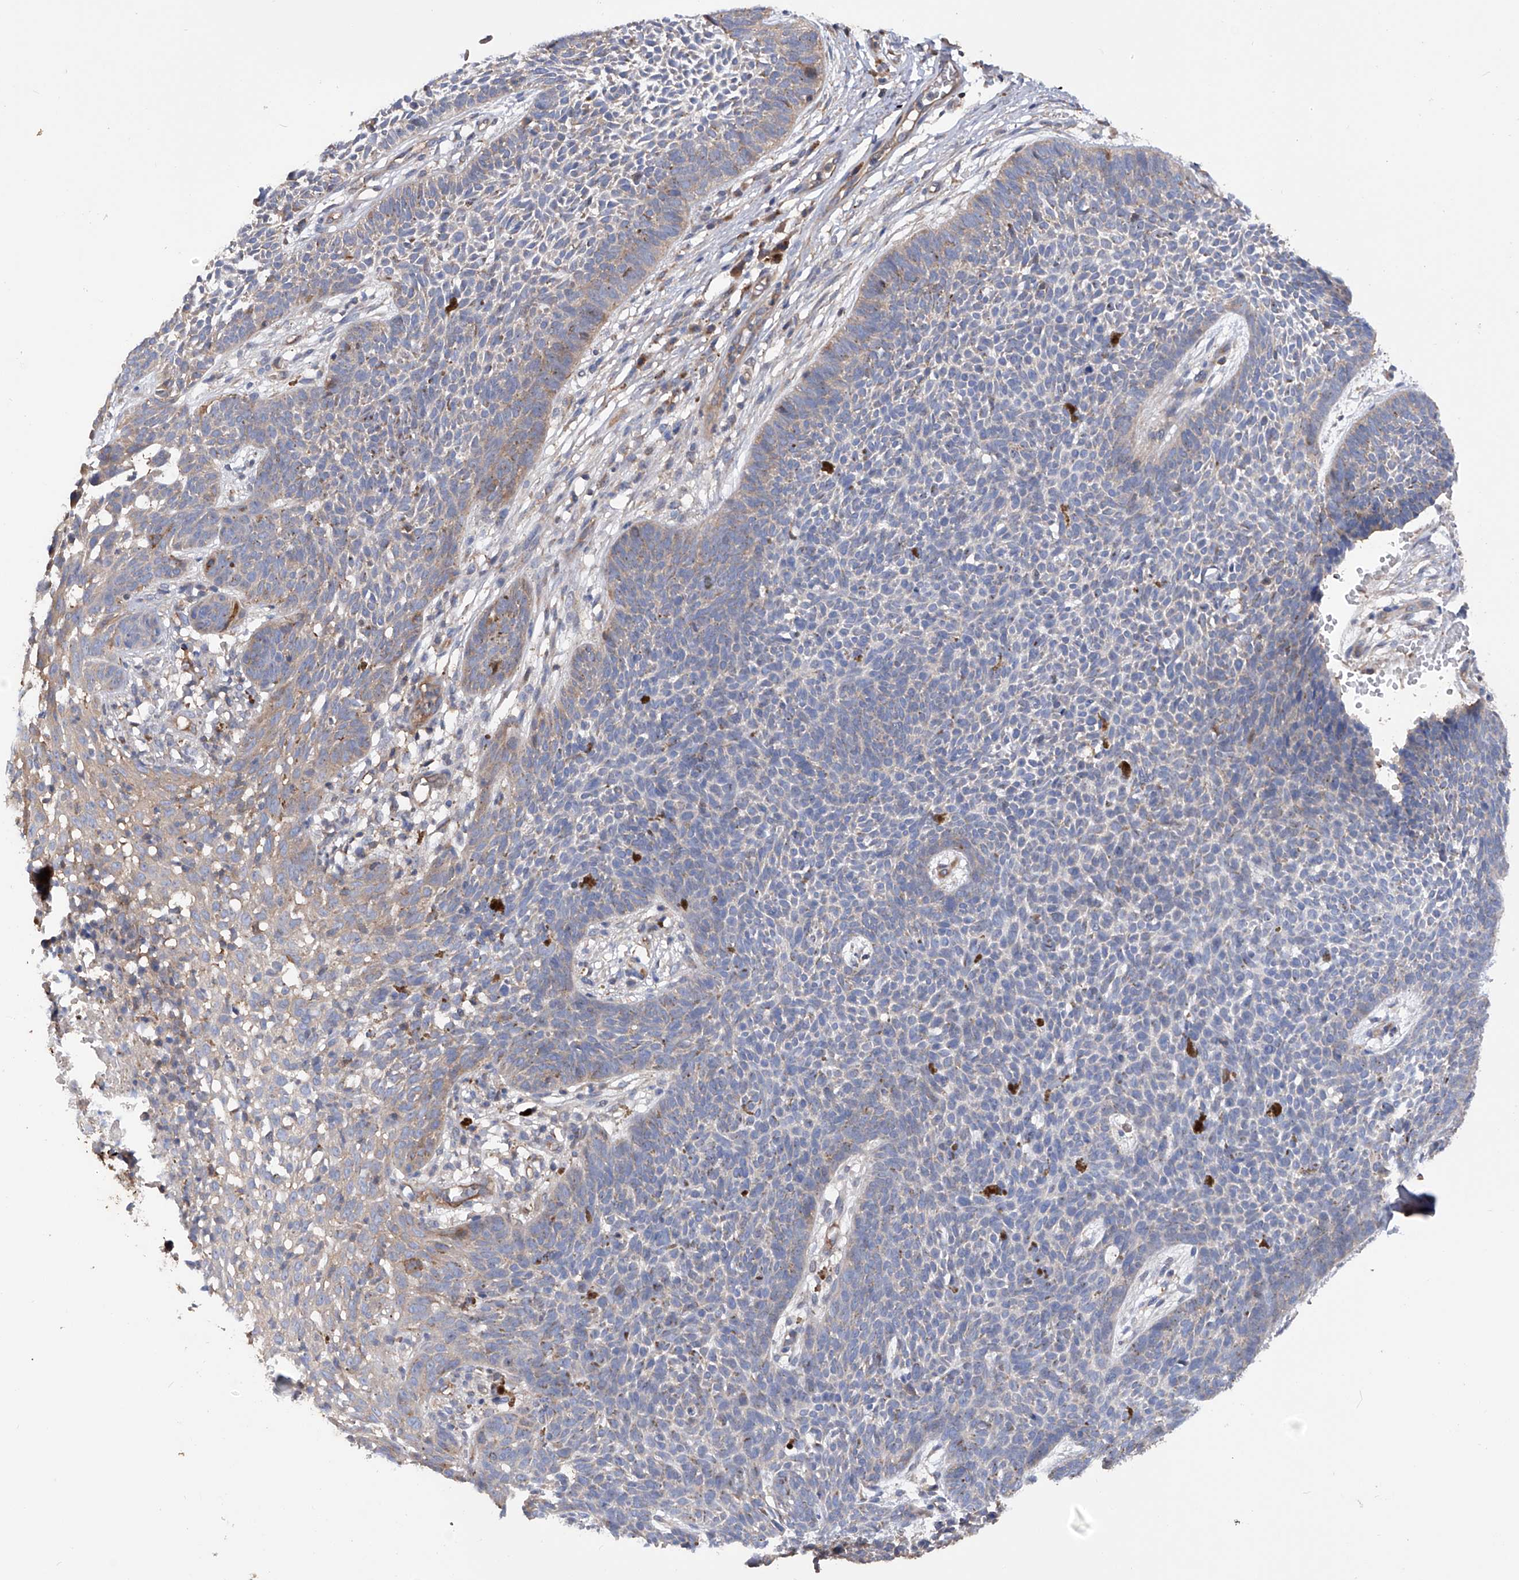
{"staining": {"intensity": "weak", "quantity": "<25%", "location": "cytoplasmic/membranous"}, "tissue": "skin cancer", "cell_type": "Tumor cells", "image_type": "cancer", "snomed": [{"axis": "morphology", "description": "Basal cell carcinoma"}, {"axis": "topography", "description": "Skin"}], "caption": "The immunohistochemistry (IHC) micrograph has no significant expression in tumor cells of basal cell carcinoma (skin) tissue.", "gene": "NUDT17", "patient": {"sex": "female", "age": 84}}